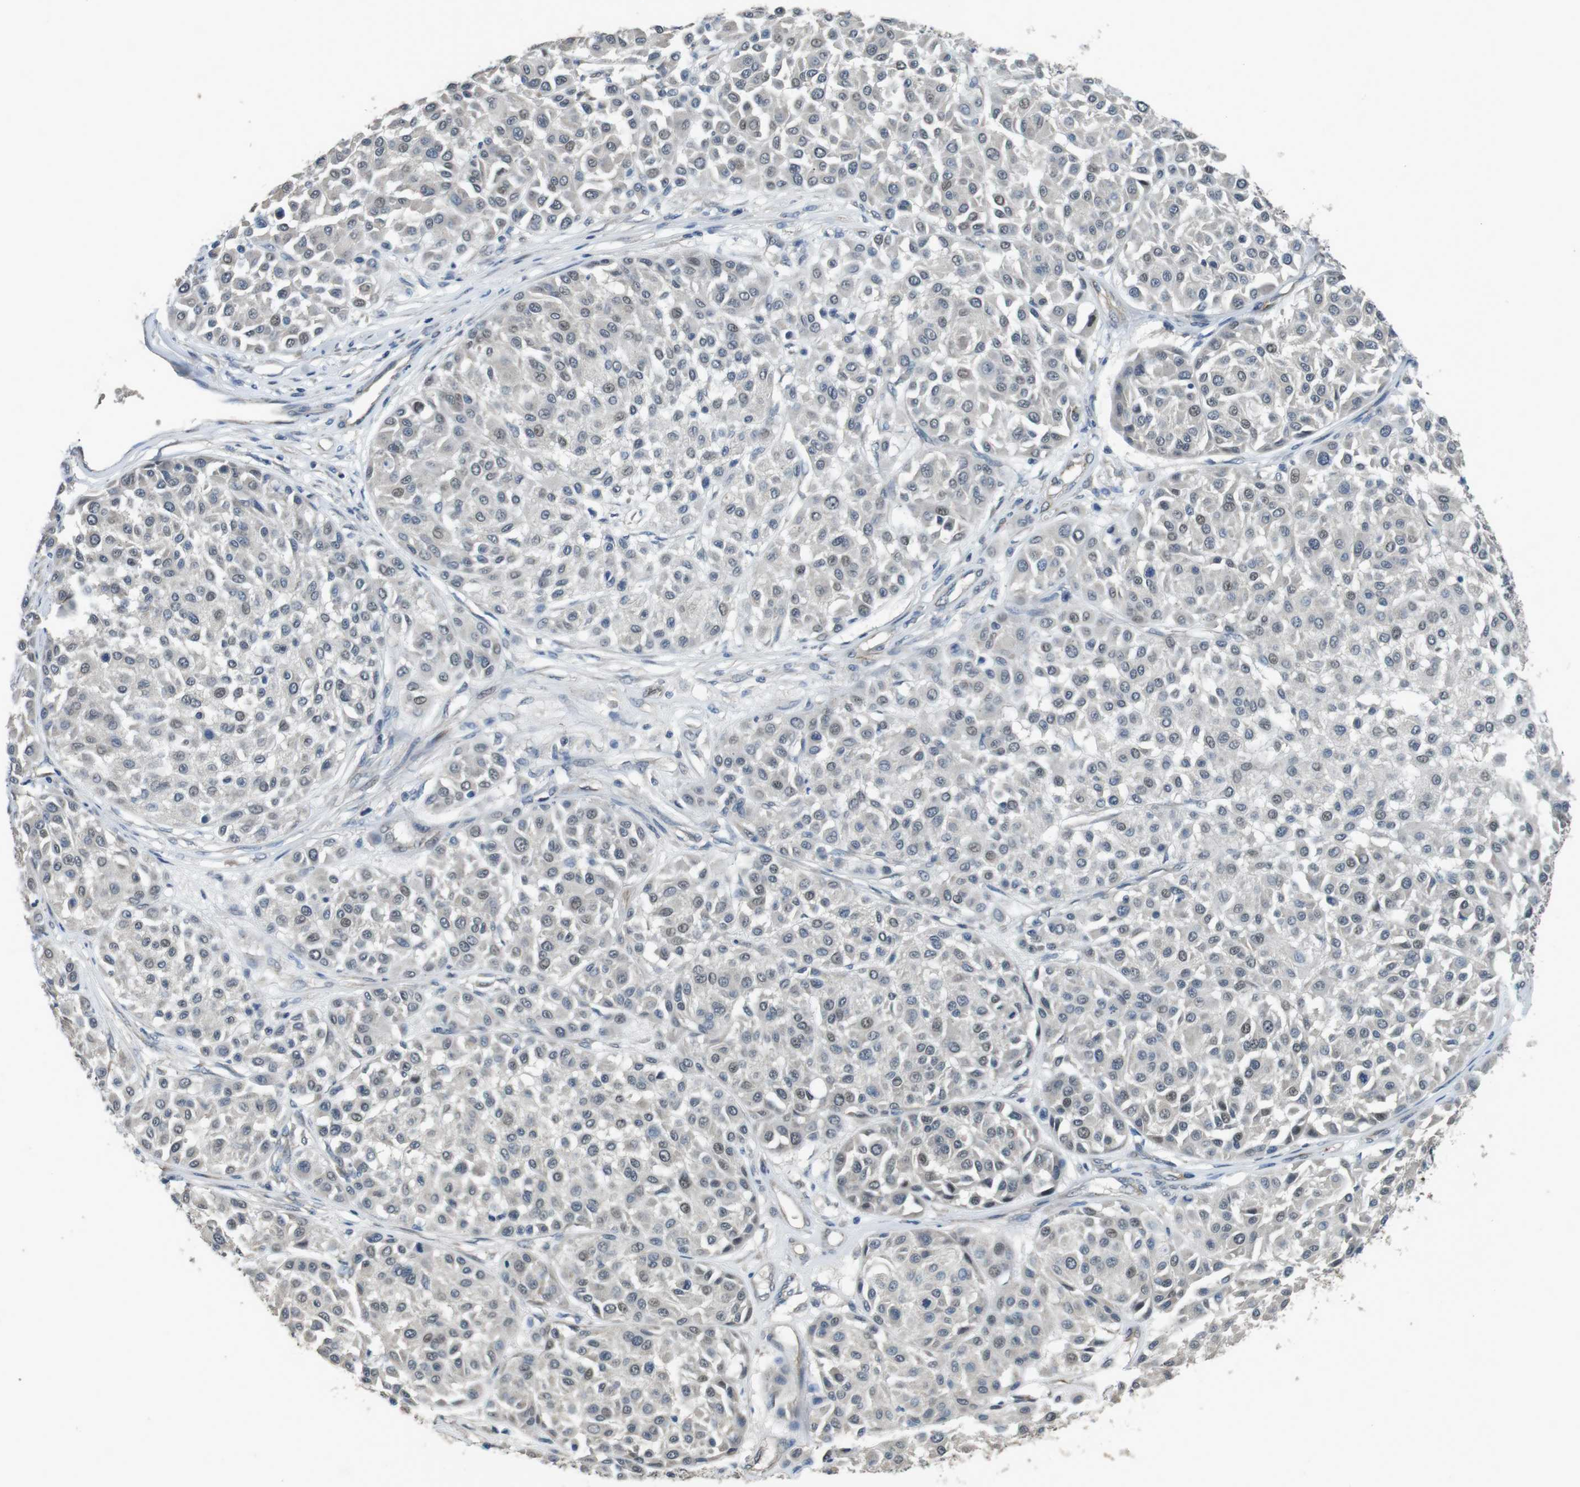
{"staining": {"intensity": "weak", "quantity": "<25%", "location": "nuclear"}, "tissue": "melanoma", "cell_type": "Tumor cells", "image_type": "cancer", "snomed": [{"axis": "morphology", "description": "Malignant melanoma, Metastatic site"}, {"axis": "topography", "description": "Soft tissue"}], "caption": "The histopathology image displays no staining of tumor cells in melanoma.", "gene": "CLDN7", "patient": {"sex": "male", "age": 41}}